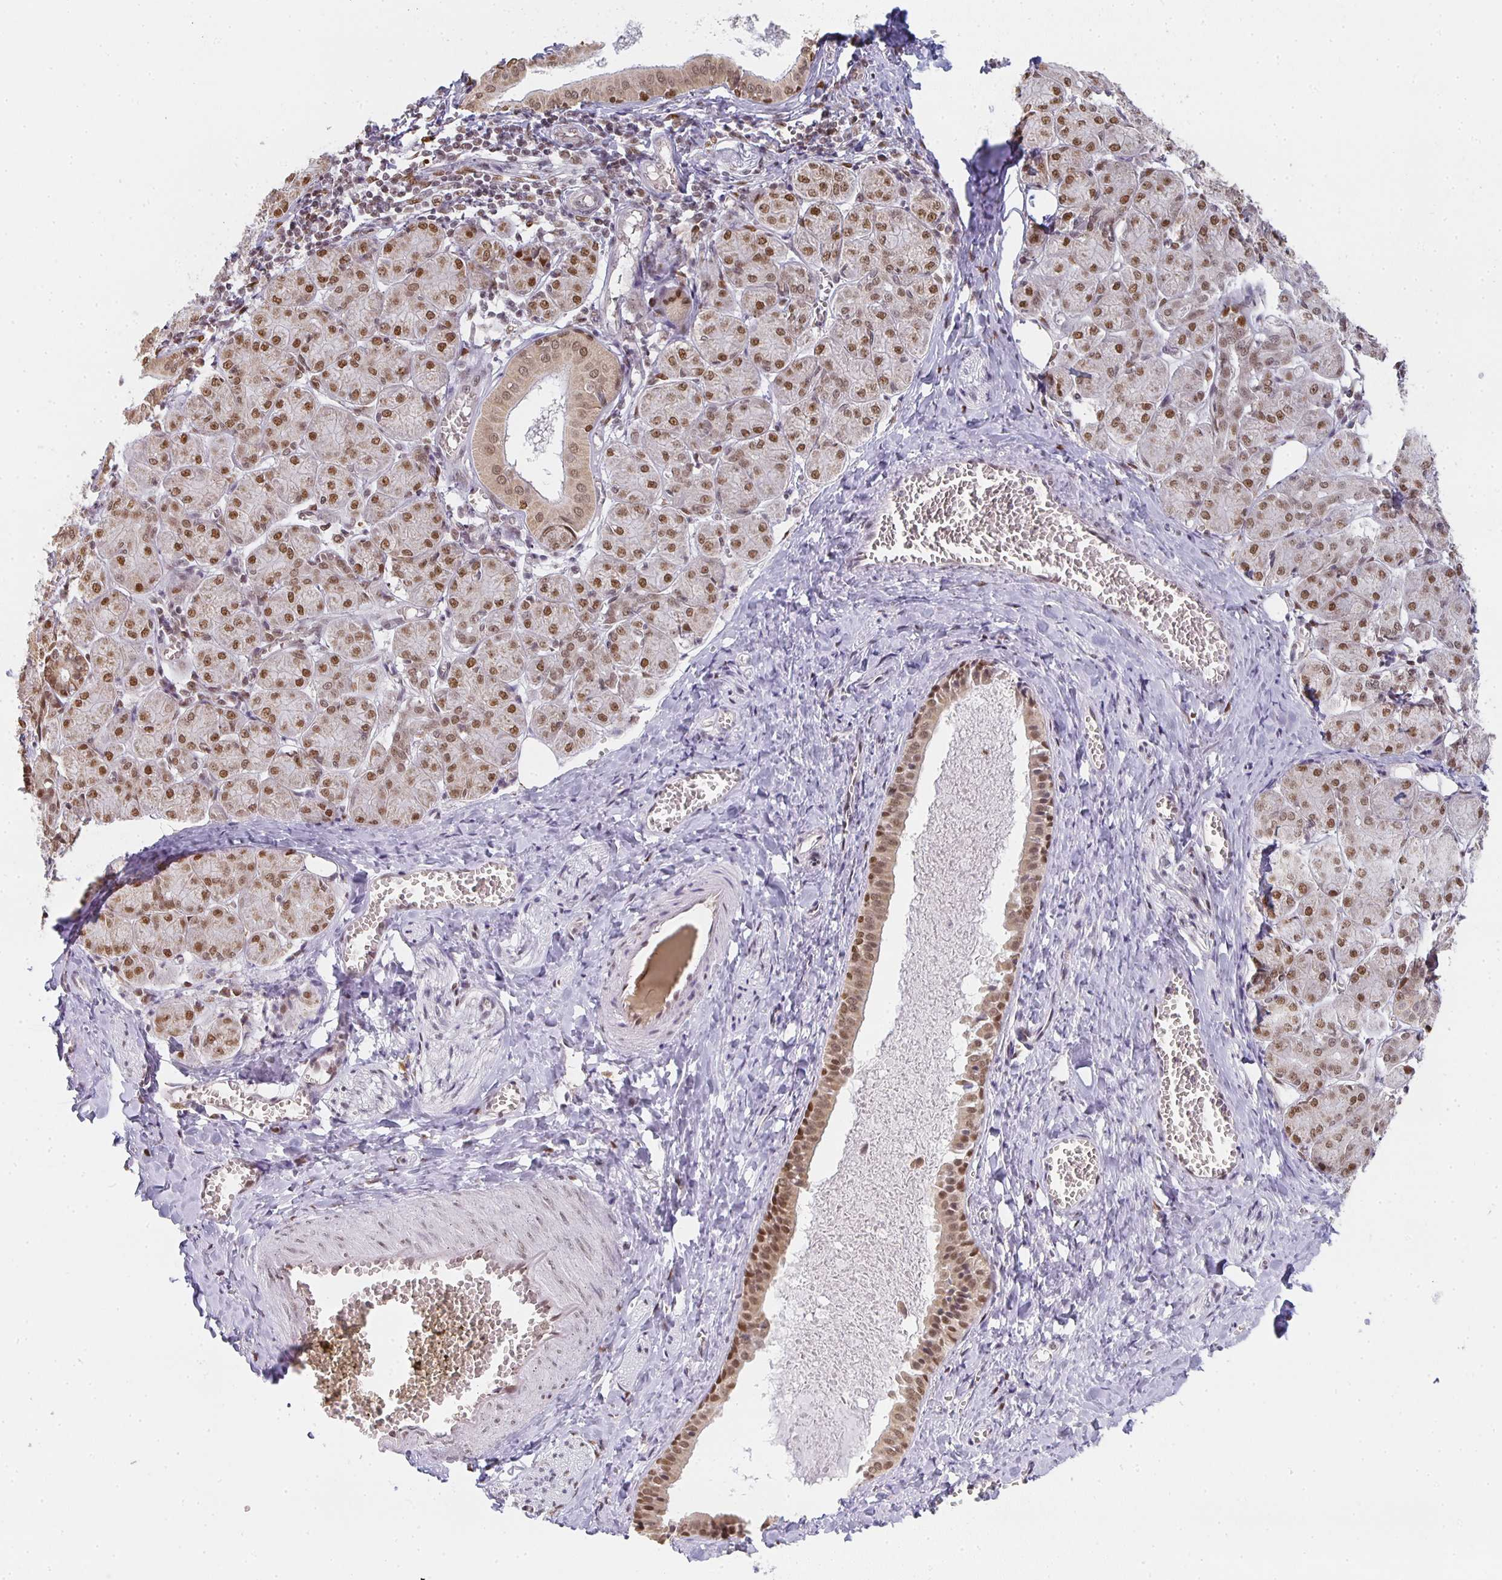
{"staining": {"intensity": "moderate", "quantity": ">75%", "location": "cytoplasmic/membranous,nuclear"}, "tissue": "salivary gland", "cell_type": "Glandular cells", "image_type": "normal", "snomed": [{"axis": "morphology", "description": "Normal tissue, NOS"}, {"axis": "morphology", "description": "Inflammation, NOS"}, {"axis": "topography", "description": "Lymph node"}, {"axis": "topography", "description": "Salivary gland"}], "caption": "Glandular cells exhibit medium levels of moderate cytoplasmic/membranous,nuclear staining in about >75% of cells in benign human salivary gland. (DAB IHC with brightfield microscopy, high magnification).", "gene": "SMARCA2", "patient": {"sex": "male", "age": 3}}